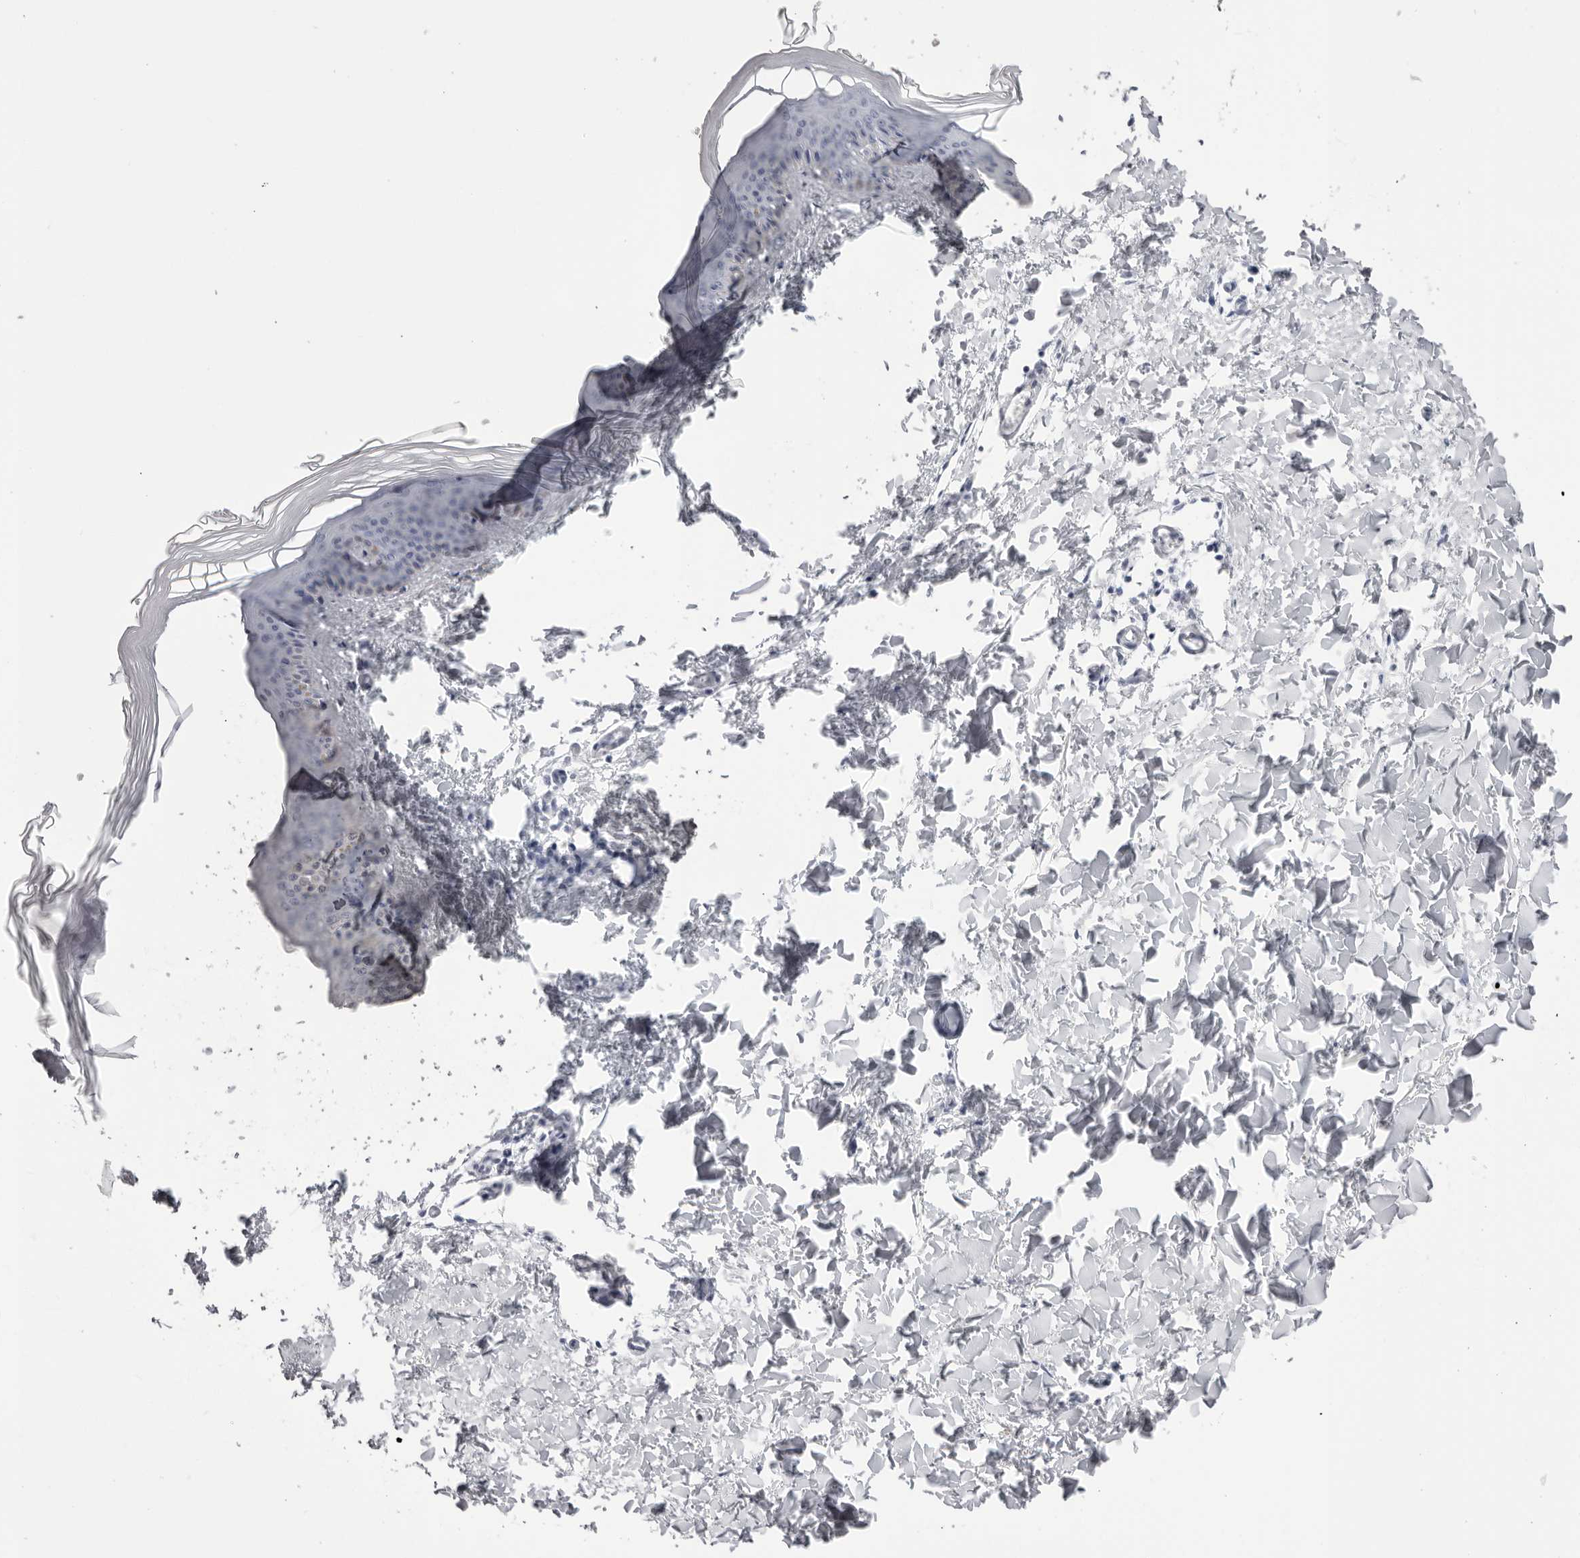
{"staining": {"intensity": "negative", "quantity": "none", "location": "none"}, "tissue": "skin", "cell_type": "Fibroblasts", "image_type": "normal", "snomed": [{"axis": "morphology", "description": "Normal tissue, NOS"}, {"axis": "topography", "description": "Skin"}], "caption": "Immunohistochemistry image of benign skin: skin stained with DAB shows no significant protein expression in fibroblasts. Brightfield microscopy of immunohistochemistry stained with DAB (brown) and hematoxylin (blue), captured at high magnification.", "gene": "TMOD4", "patient": {"sex": "female", "age": 27}}